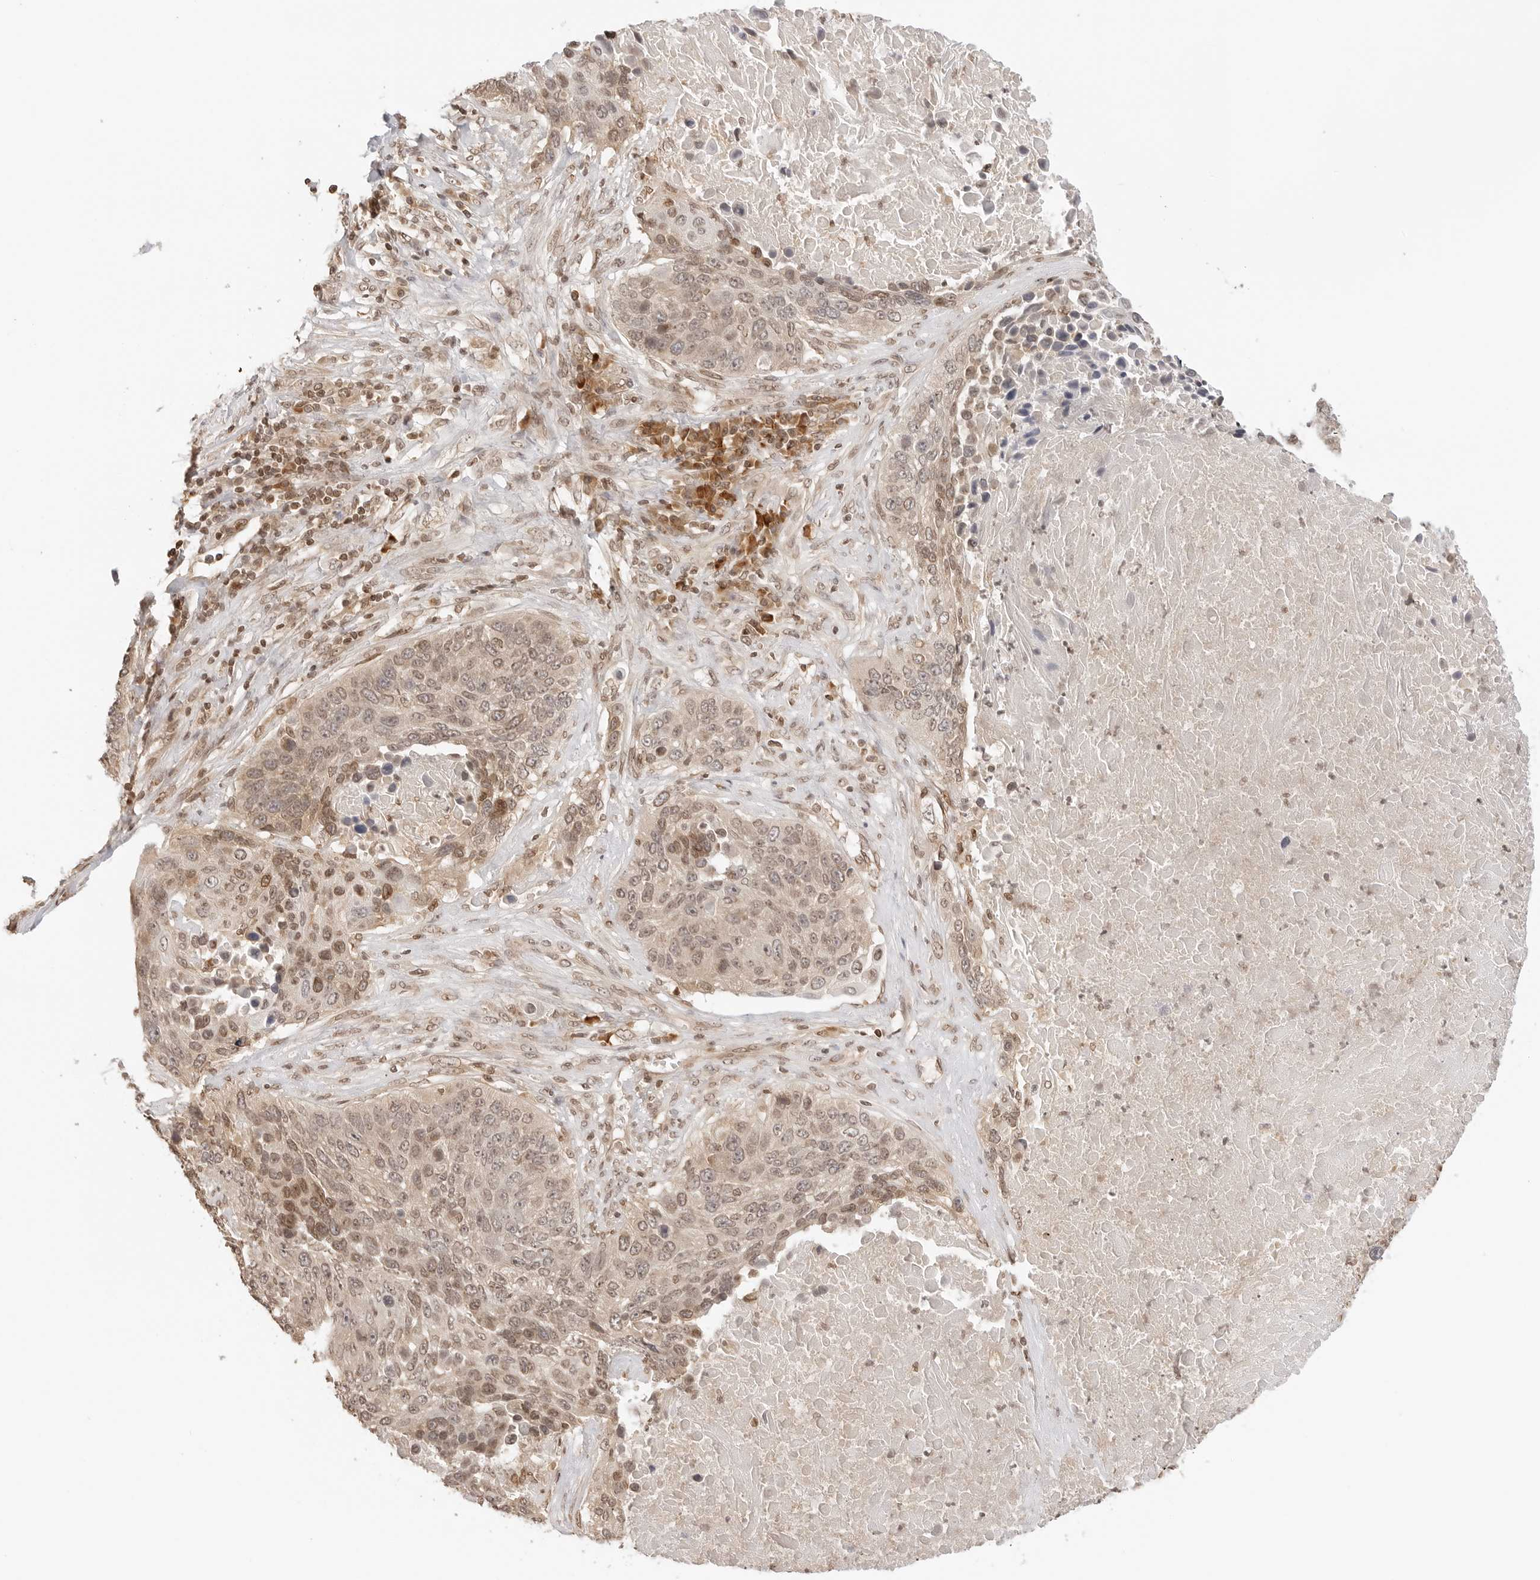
{"staining": {"intensity": "moderate", "quantity": ">75%", "location": "cytoplasmic/membranous,nuclear"}, "tissue": "lung cancer", "cell_type": "Tumor cells", "image_type": "cancer", "snomed": [{"axis": "morphology", "description": "Squamous cell carcinoma, NOS"}, {"axis": "topography", "description": "Lung"}], "caption": "A high-resolution photomicrograph shows IHC staining of lung cancer, which displays moderate cytoplasmic/membranous and nuclear staining in approximately >75% of tumor cells. The staining is performed using DAB brown chromogen to label protein expression. The nuclei are counter-stained blue using hematoxylin.", "gene": "POLH", "patient": {"sex": "male", "age": 66}}